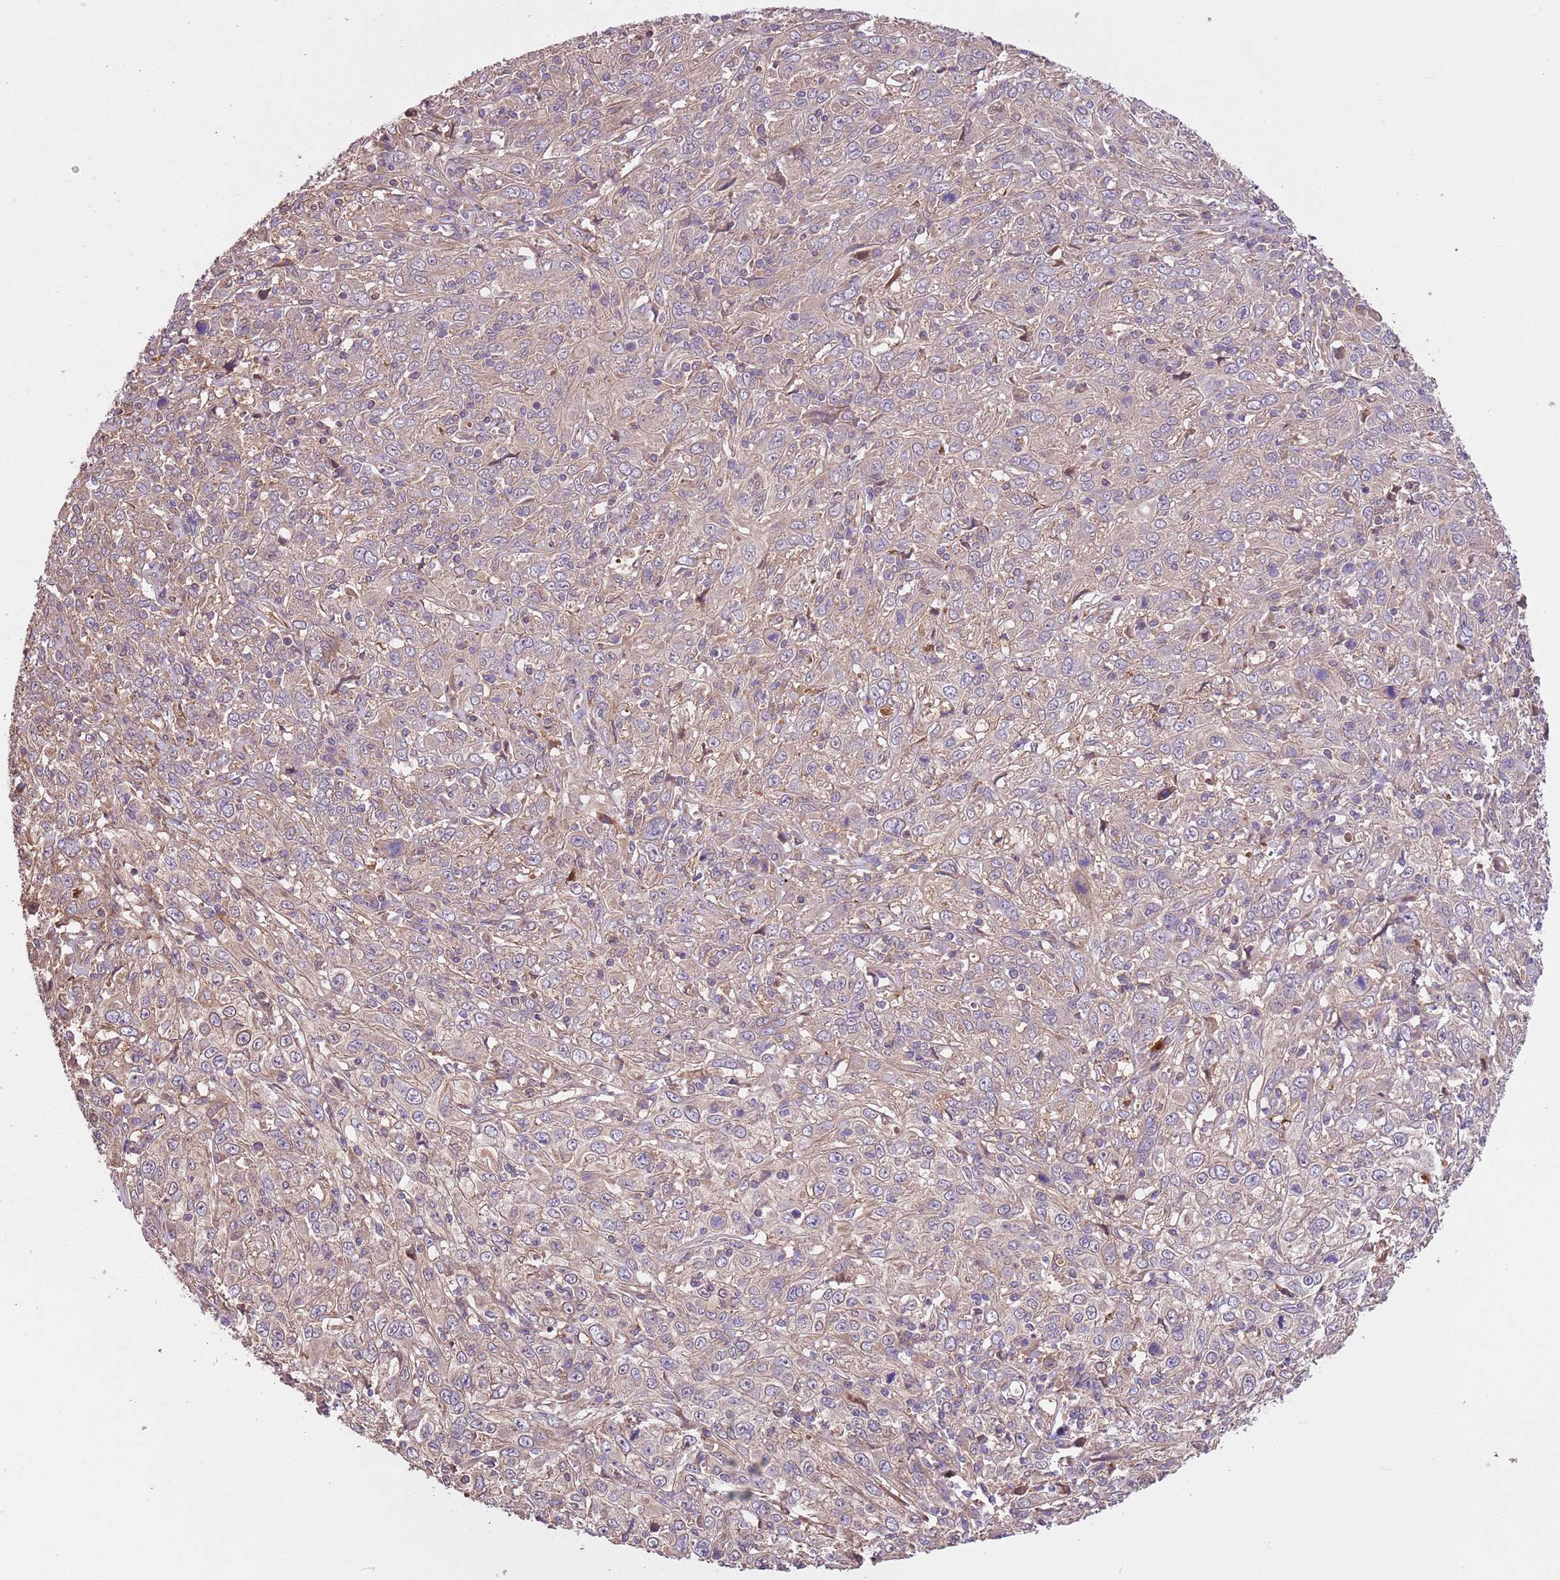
{"staining": {"intensity": "negative", "quantity": "none", "location": "none"}, "tissue": "cervical cancer", "cell_type": "Tumor cells", "image_type": "cancer", "snomed": [{"axis": "morphology", "description": "Squamous cell carcinoma, NOS"}, {"axis": "topography", "description": "Cervix"}], "caption": "IHC photomicrograph of neoplastic tissue: cervical cancer stained with DAB displays no significant protein positivity in tumor cells.", "gene": "FAM89B", "patient": {"sex": "female", "age": 46}}